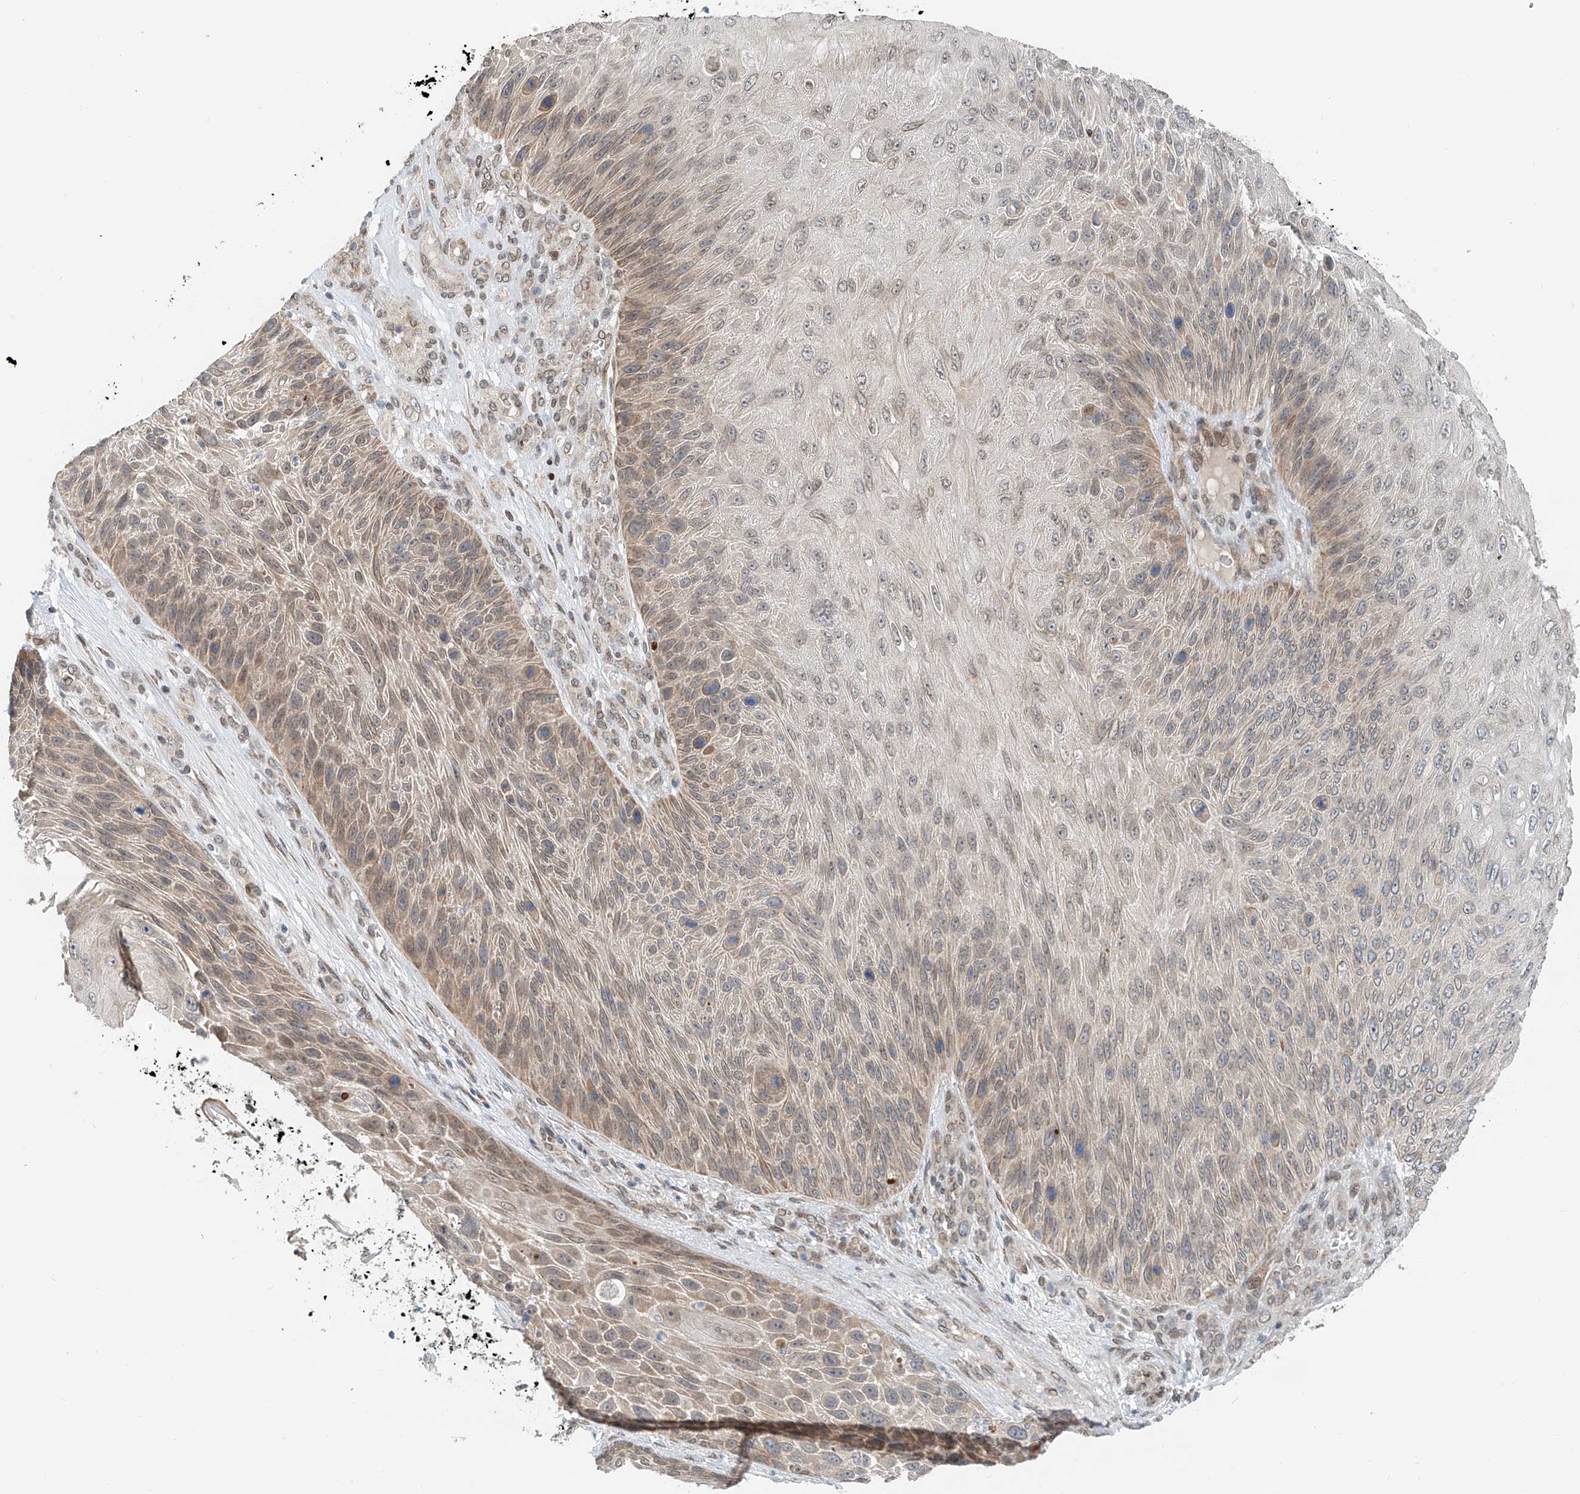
{"staining": {"intensity": "weak", "quantity": "25%-75%", "location": "cytoplasmic/membranous"}, "tissue": "skin cancer", "cell_type": "Tumor cells", "image_type": "cancer", "snomed": [{"axis": "morphology", "description": "Squamous cell carcinoma, NOS"}, {"axis": "topography", "description": "Skin"}], "caption": "A micrograph of human skin cancer (squamous cell carcinoma) stained for a protein demonstrates weak cytoplasmic/membranous brown staining in tumor cells.", "gene": "STARD9", "patient": {"sex": "female", "age": 88}}